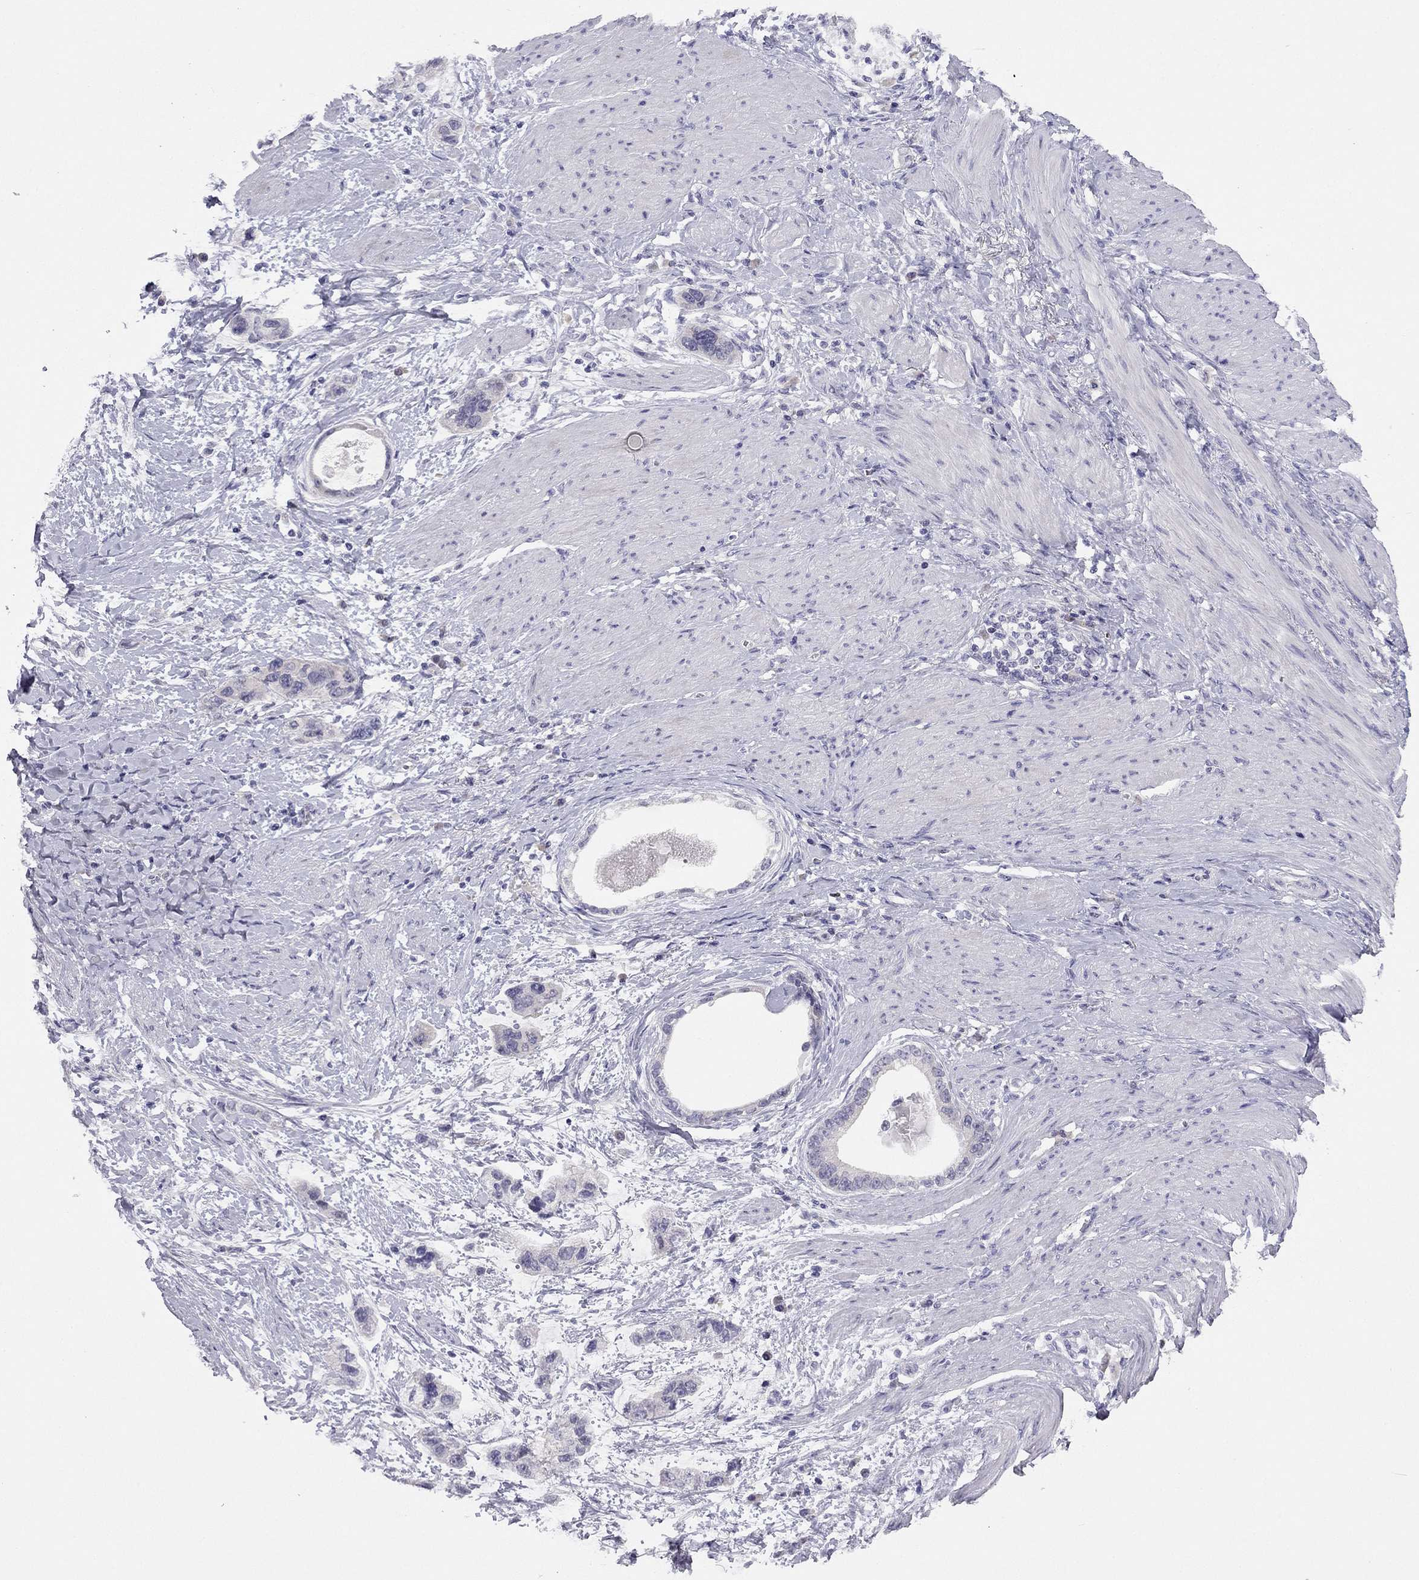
{"staining": {"intensity": "negative", "quantity": "none", "location": "none"}, "tissue": "stomach cancer", "cell_type": "Tumor cells", "image_type": "cancer", "snomed": [{"axis": "morphology", "description": "Adenocarcinoma, NOS"}, {"axis": "topography", "description": "Stomach, lower"}], "caption": "Immunohistochemistry of stomach adenocarcinoma reveals no staining in tumor cells.", "gene": "C16orf89", "patient": {"sex": "female", "age": 93}}